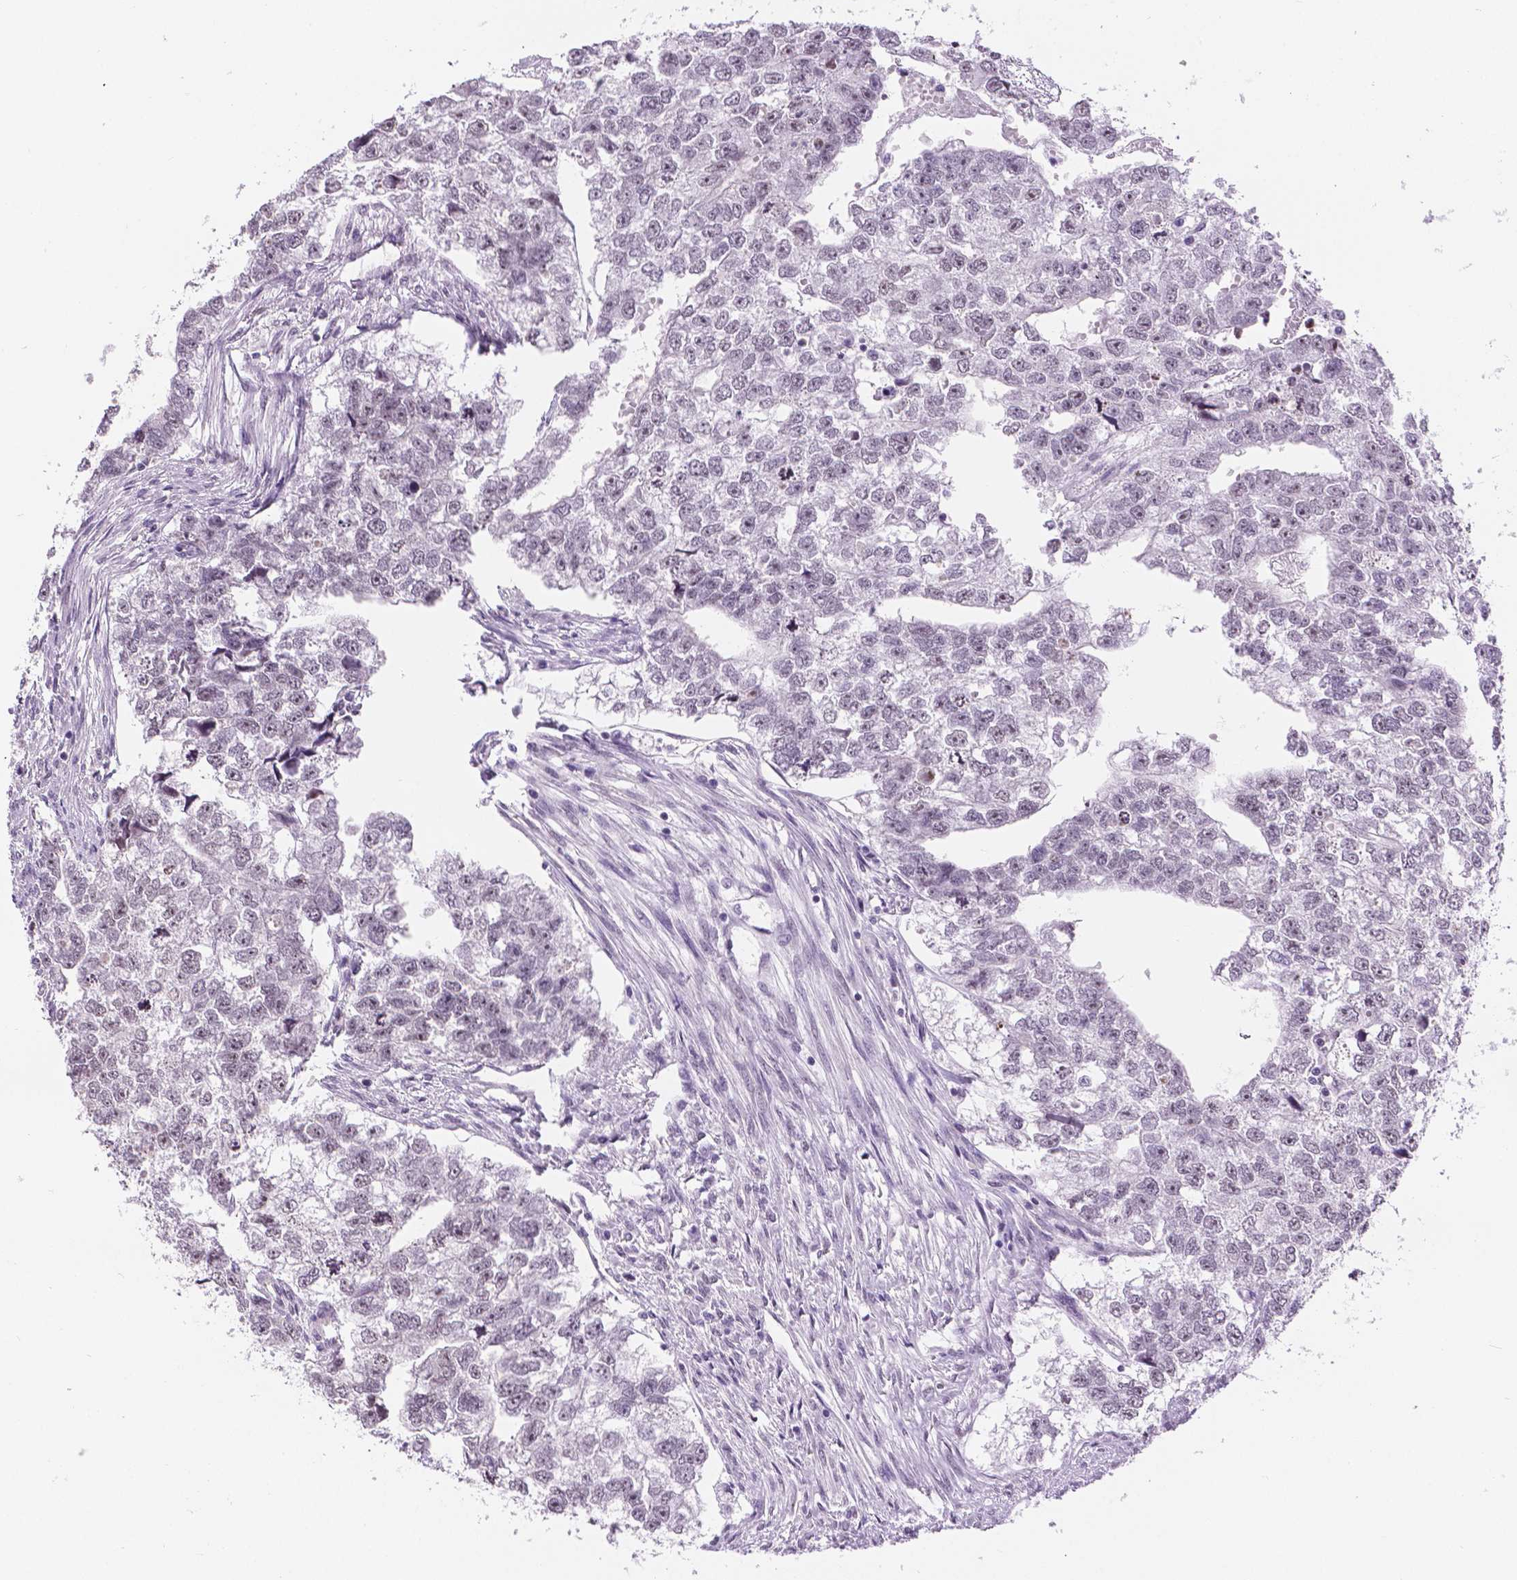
{"staining": {"intensity": "weak", "quantity": "<25%", "location": "nuclear"}, "tissue": "testis cancer", "cell_type": "Tumor cells", "image_type": "cancer", "snomed": [{"axis": "morphology", "description": "Carcinoma, Embryonal, NOS"}, {"axis": "morphology", "description": "Teratoma, malignant, NOS"}, {"axis": "topography", "description": "Testis"}], "caption": "Immunohistochemistry (IHC) photomicrograph of human testis teratoma (malignant) stained for a protein (brown), which exhibits no expression in tumor cells.", "gene": "NHP2", "patient": {"sex": "male", "age": 44}}